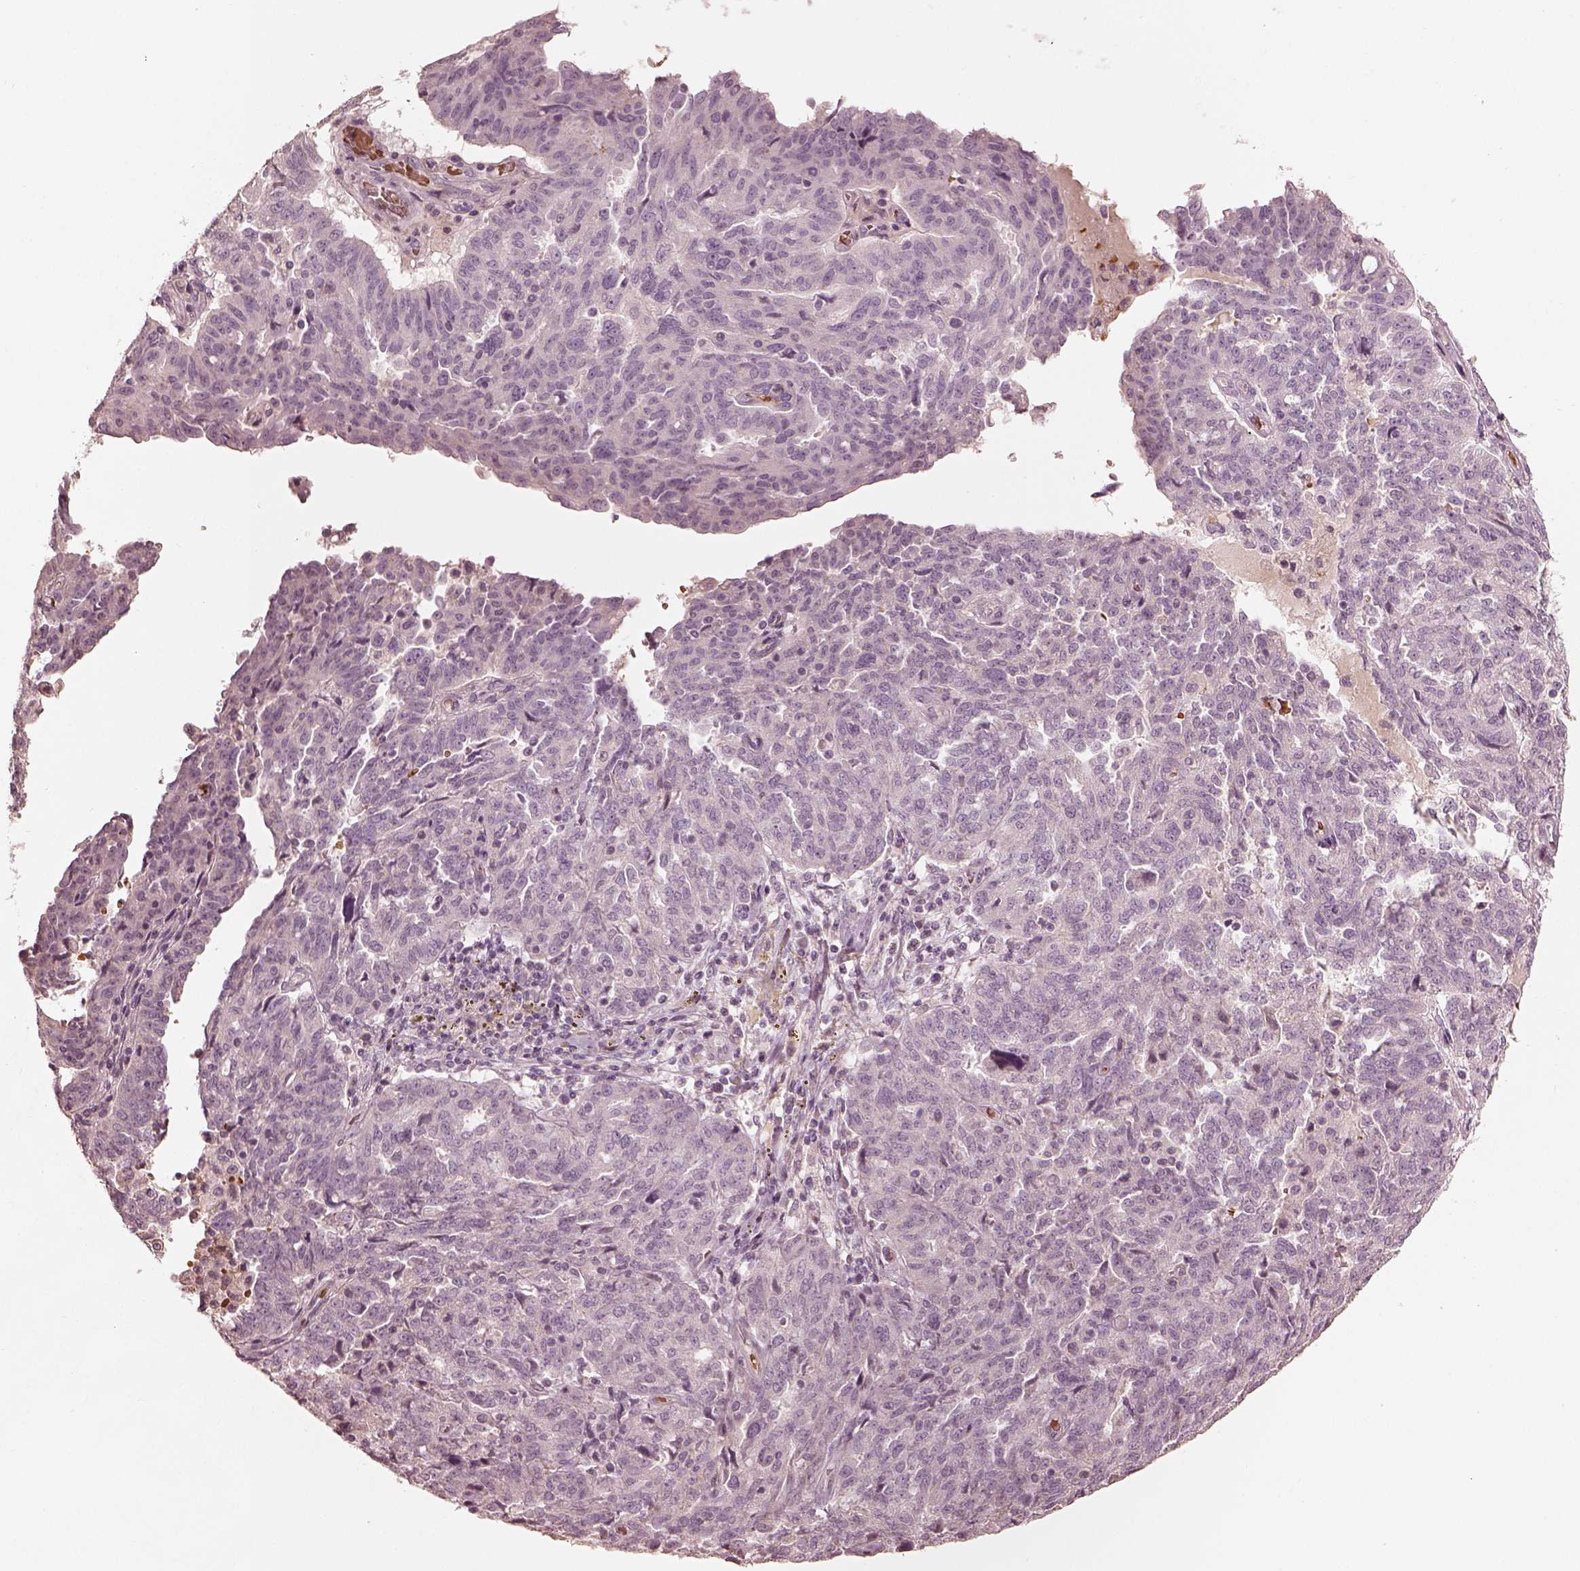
{"staining": {"intensity": "negative", "quantity": "none", "location": "none"}, "tissue": "ovarian cancer", "cell_type": "Tumor cells", "image_type": "cancer", "snomed": [{"axis": "morphology", "description": "Cystadenocarcinoma, serous, NOS"}, {"axis": "topography", "description": "Ovary"}], "caption": "IHC histopathology image of neoplastic tissue: ovarian cancer stained with DAB demonstrates no significant protein expression in tumor cells.", "gene": "ANKLE1", "patient": {"sex": "female", "age": 67}}